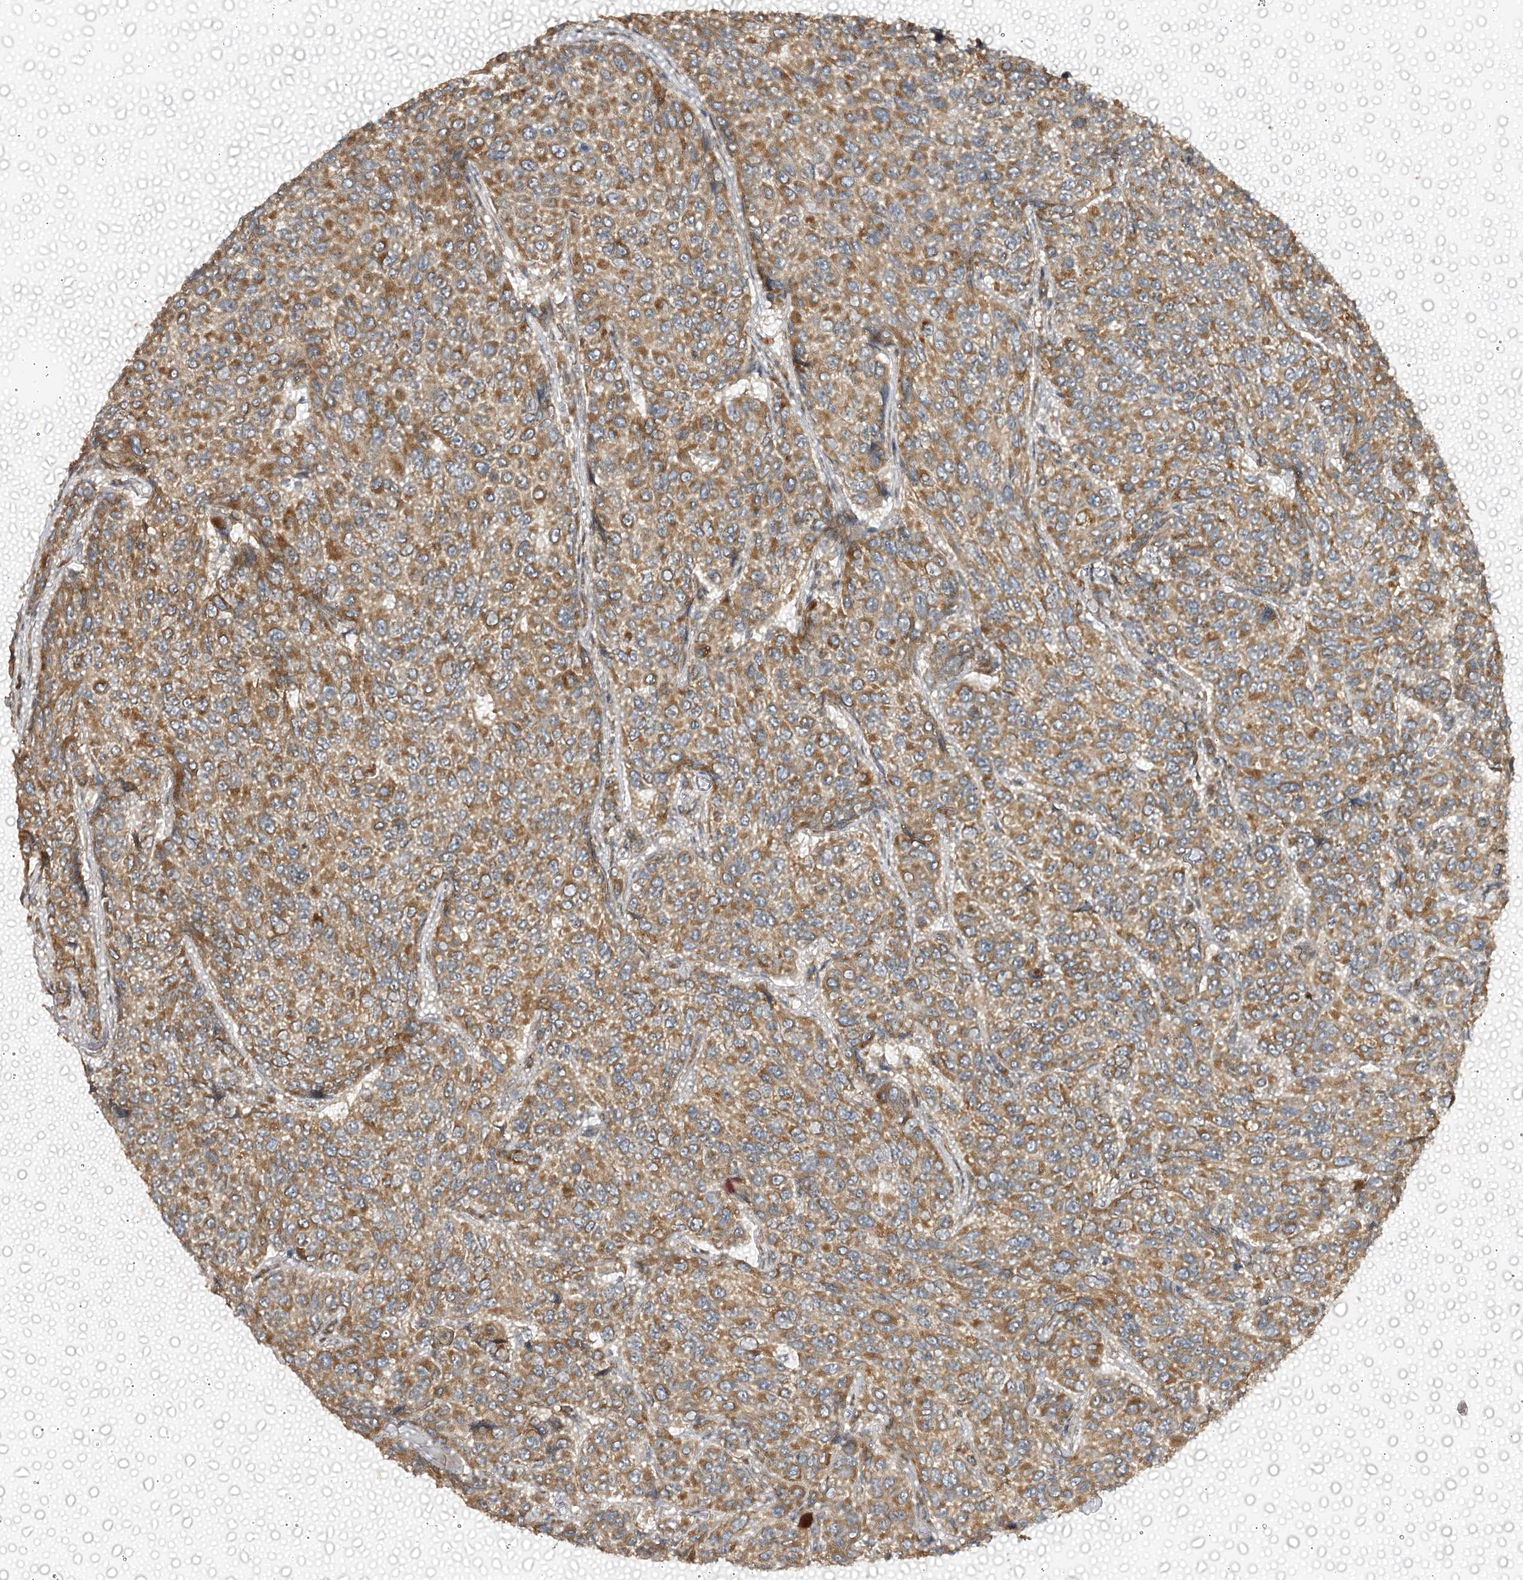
{"staining": {"intensity": "moderate", "quantity": ">75%", "location": "cytoplasmic/membranous"}, "tissue": "breast cancer", "cell_type": "Tumor cells", "image_type": "cancer", "snomed": [{"axis": "morphology", "description": "Duct carcinoma"}, {"axis": "topography", "description": "Breast"}], "caption": "Breast cancer was stained to show a protein in brown. There is medium levels of moderate cytoplasmic/membranous positivity in approximately >75% of tumor cells.", "gene": "CBR4", "patient": {"sex": "female", "age": 55}}